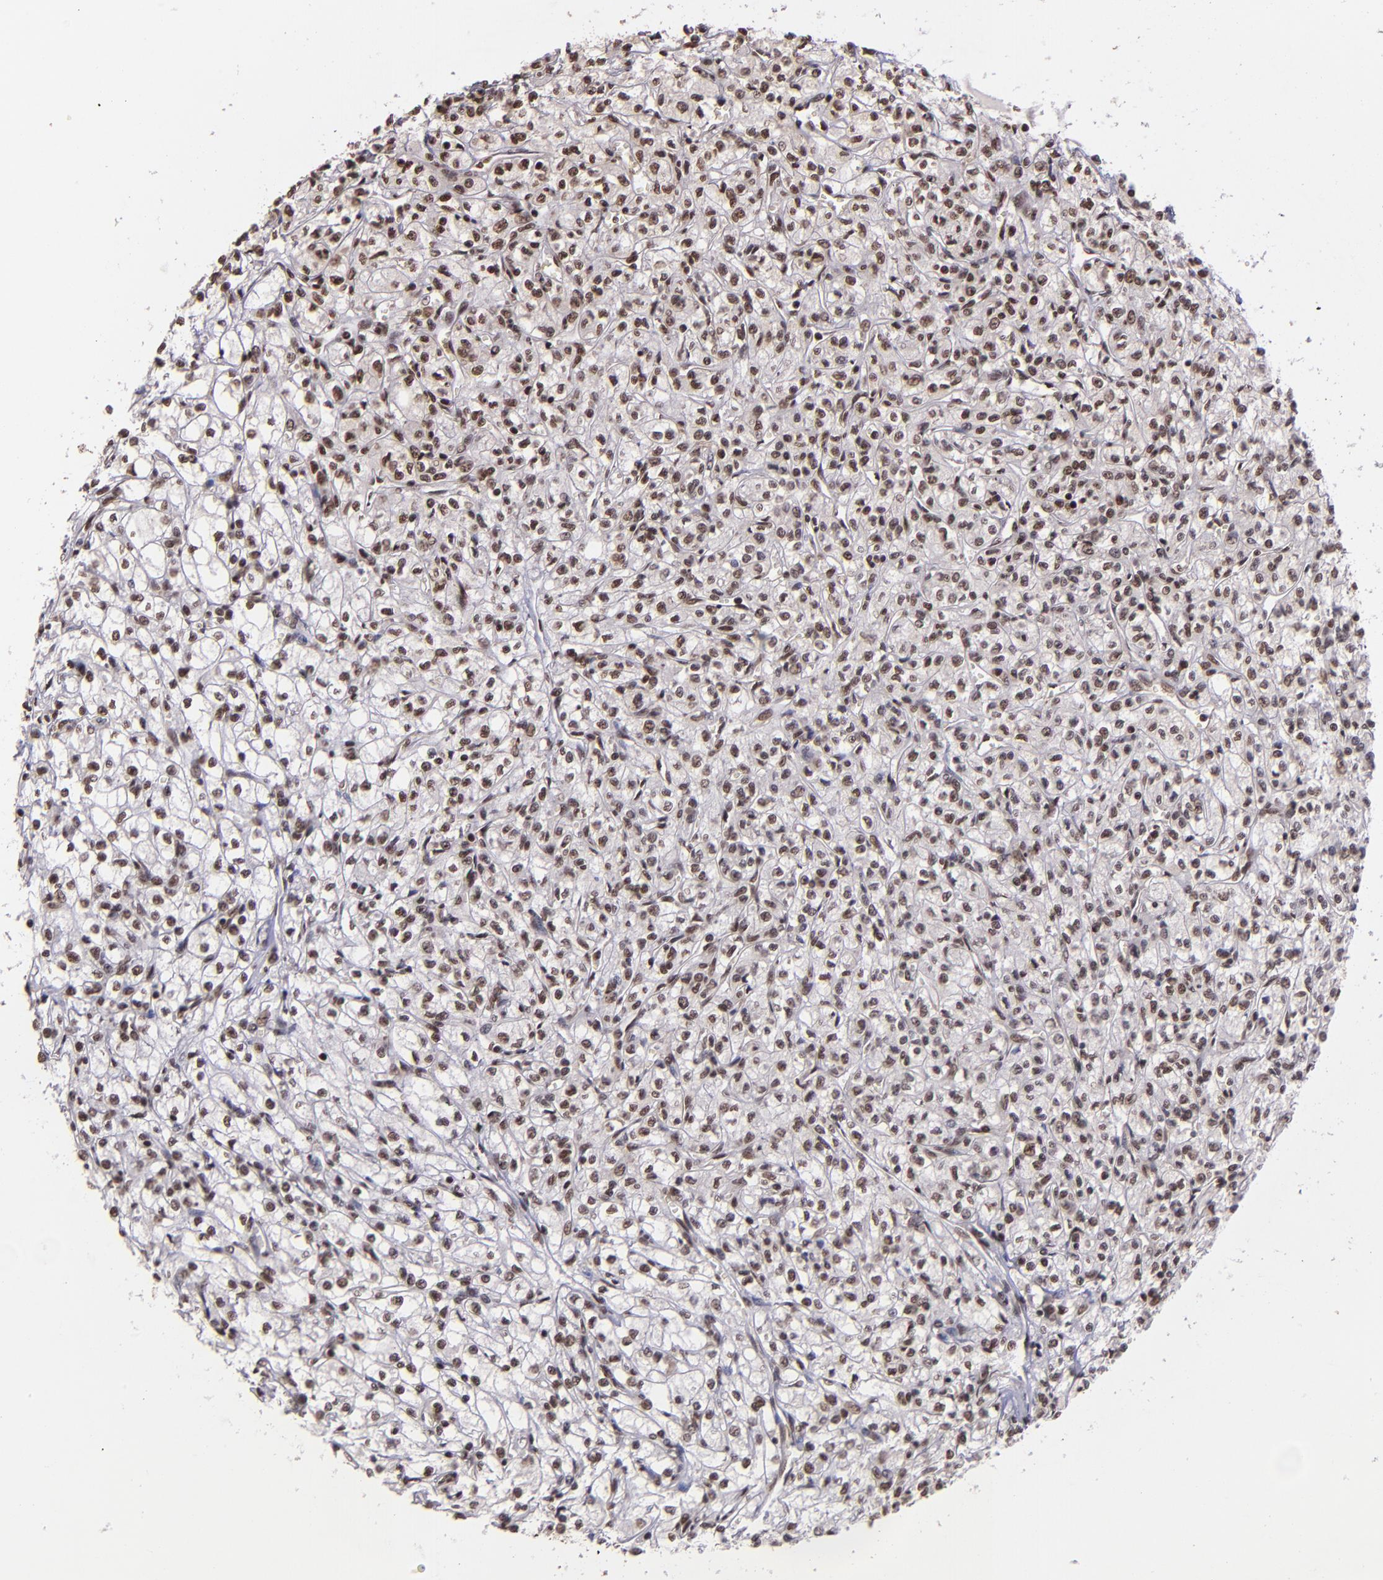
{"staining": {"intensity": "strong", "quantity": ">75%", "location": "nuclear"}, "tissue": "renal cancer", "cell_type": "Tumor cells", "image_type": "cancer", "snomed": [{"axis": "morphology", "description": "Adenocarcinoma, NOS"}, {"axis": "topography", "description": "Kidney"}], "caption": "A brown stain labels strong nuclear expression of a protein in renal adenocarcinoma tumor cells.", "gene": "PQBP1", "patient": {"sex": "male", "age": 61}}